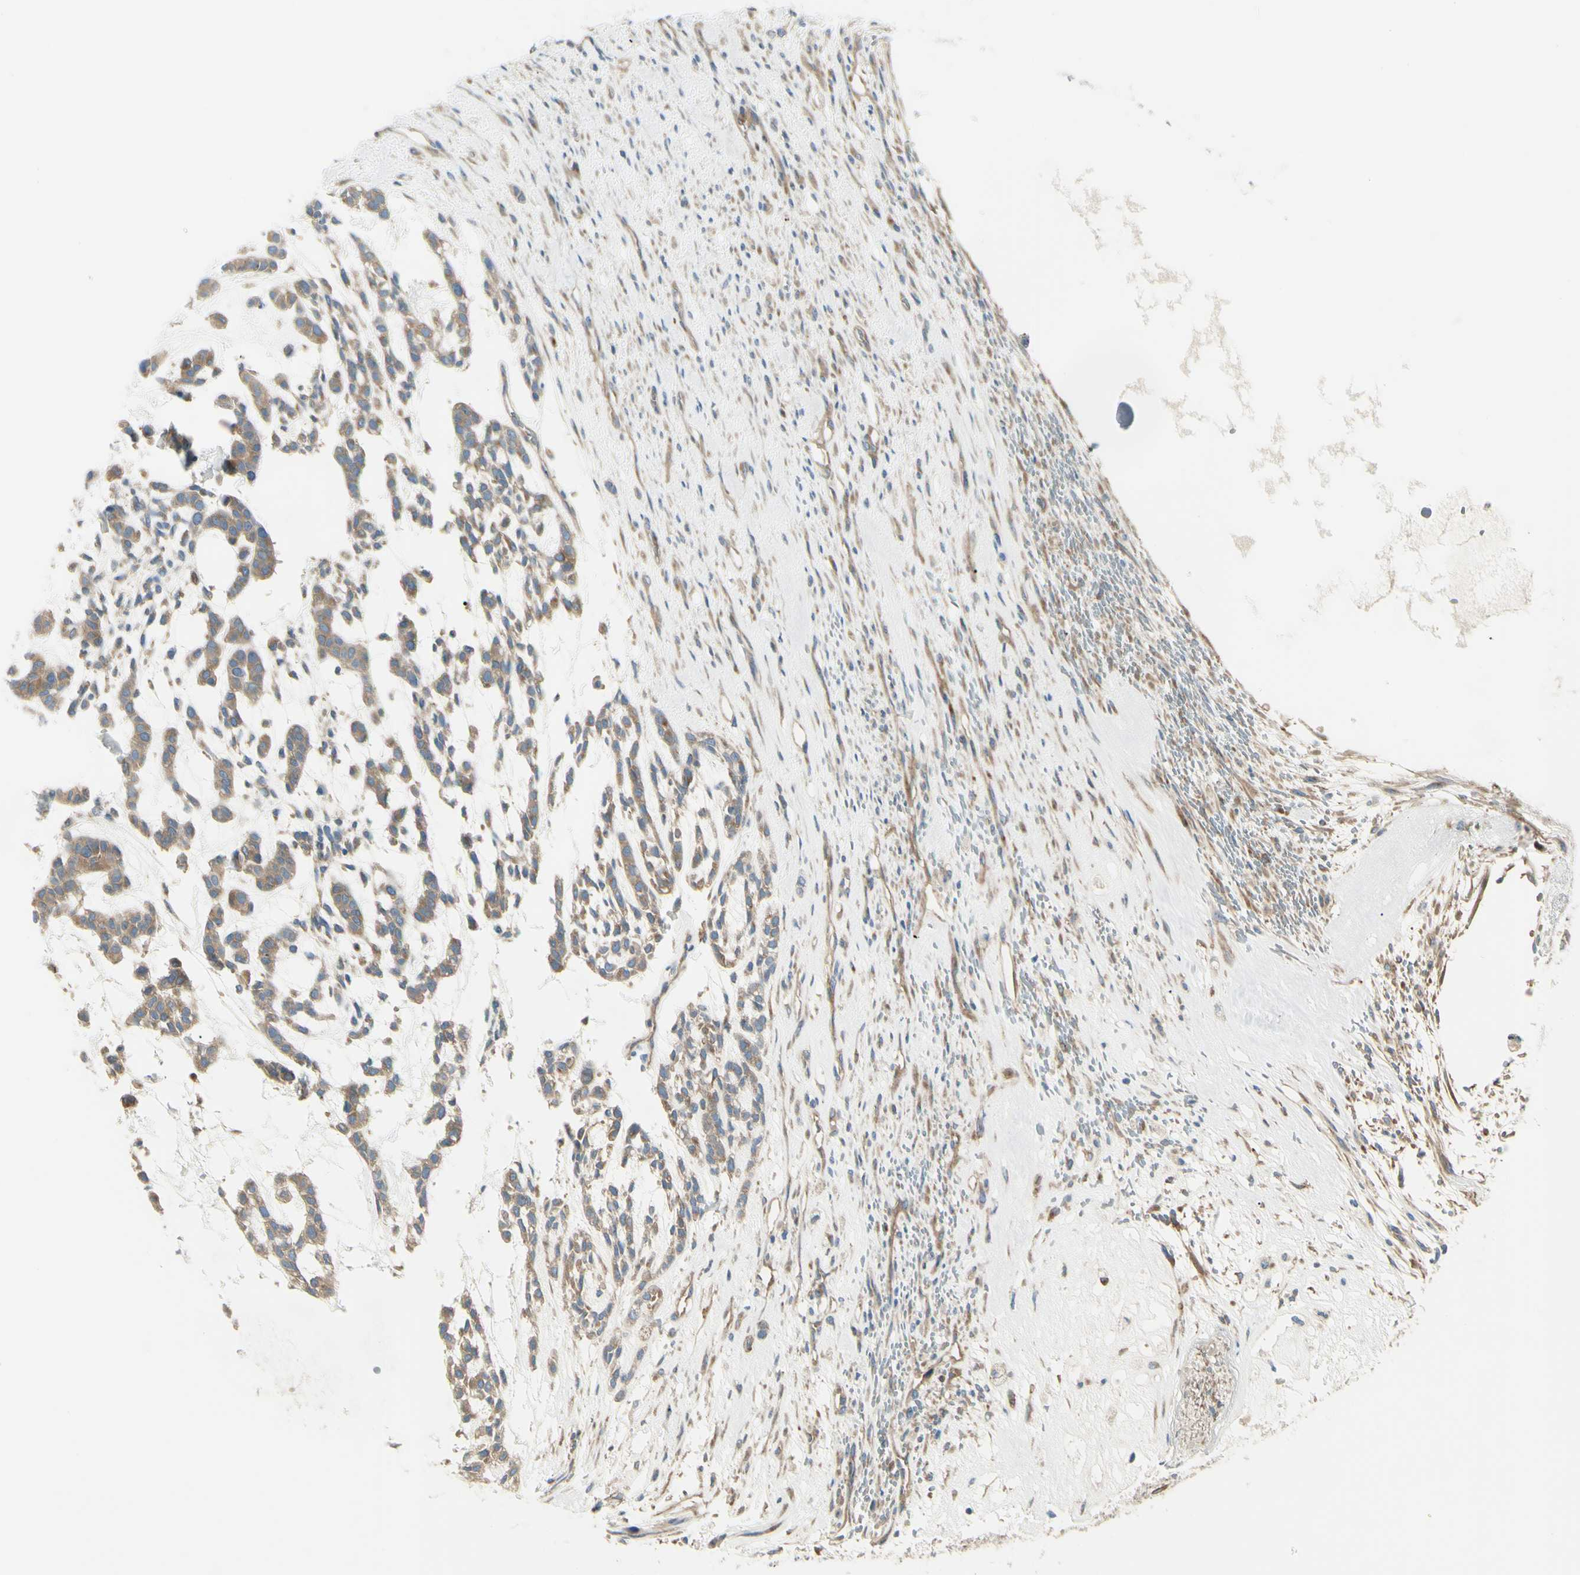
{"staining": {"intensity": "moderate", "quantity": ">75%", "location": "cytoplasmic/membranous"}, "tissue": "head and neck cancer", "cell_type": "Tumor cells", "image_type": "cancer", "snomed": [{"axis": "morphology", "description": "Adenocarcinoma, NOS"}, {"axis": "morphology", "description": "Adenoma, NOS"}, {"axis": "topography", "description": "Head-Neck"}], "caption": "IHC of head and neck cancer (adenoma) displays medium levels of moderate cytoplasmic/membranous staining in about >75% of tumor cells.", "gene": "PCDHGA2", "patient": {"sex": "female", "age": 55}}